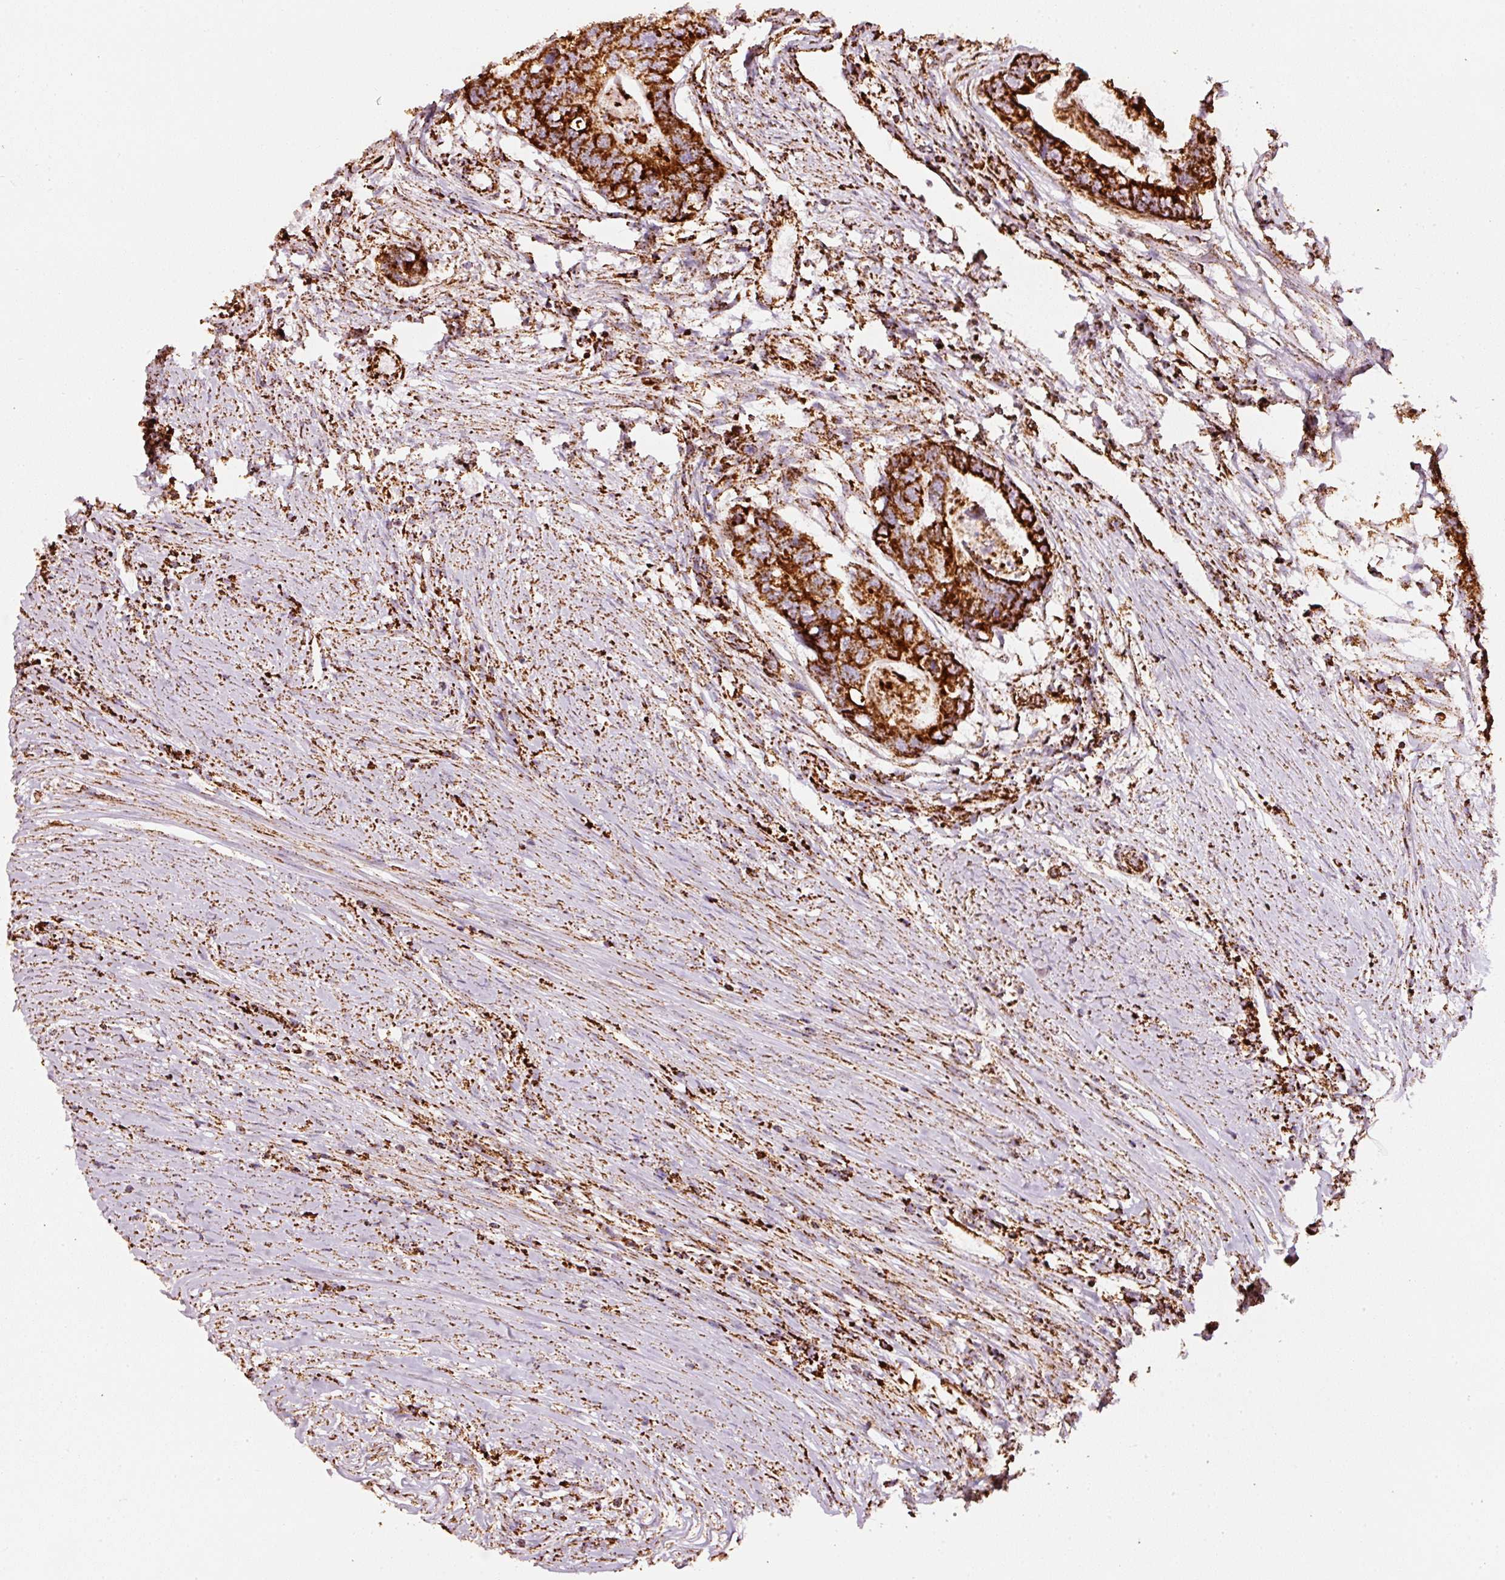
{"staining": {"intensity": "strong", "quantity": ">75%", "location": "cytoplasmic/membranous"}, "tissue": "colorectal cancer", "cell_type": "Tumor cells", "image_type": "cancer", "snomed": [{"axis": "morphology", "description": "Adenocarcinoma, NOS"}, {"axis": "topography", "description": "Colon"}], "caption": "Colorectal adenocarcinoma stained with a protein marker displays strong staining in tumor cells.", "gene": "UQCRC1", "patient": {"sex": "female", "age": 67}}